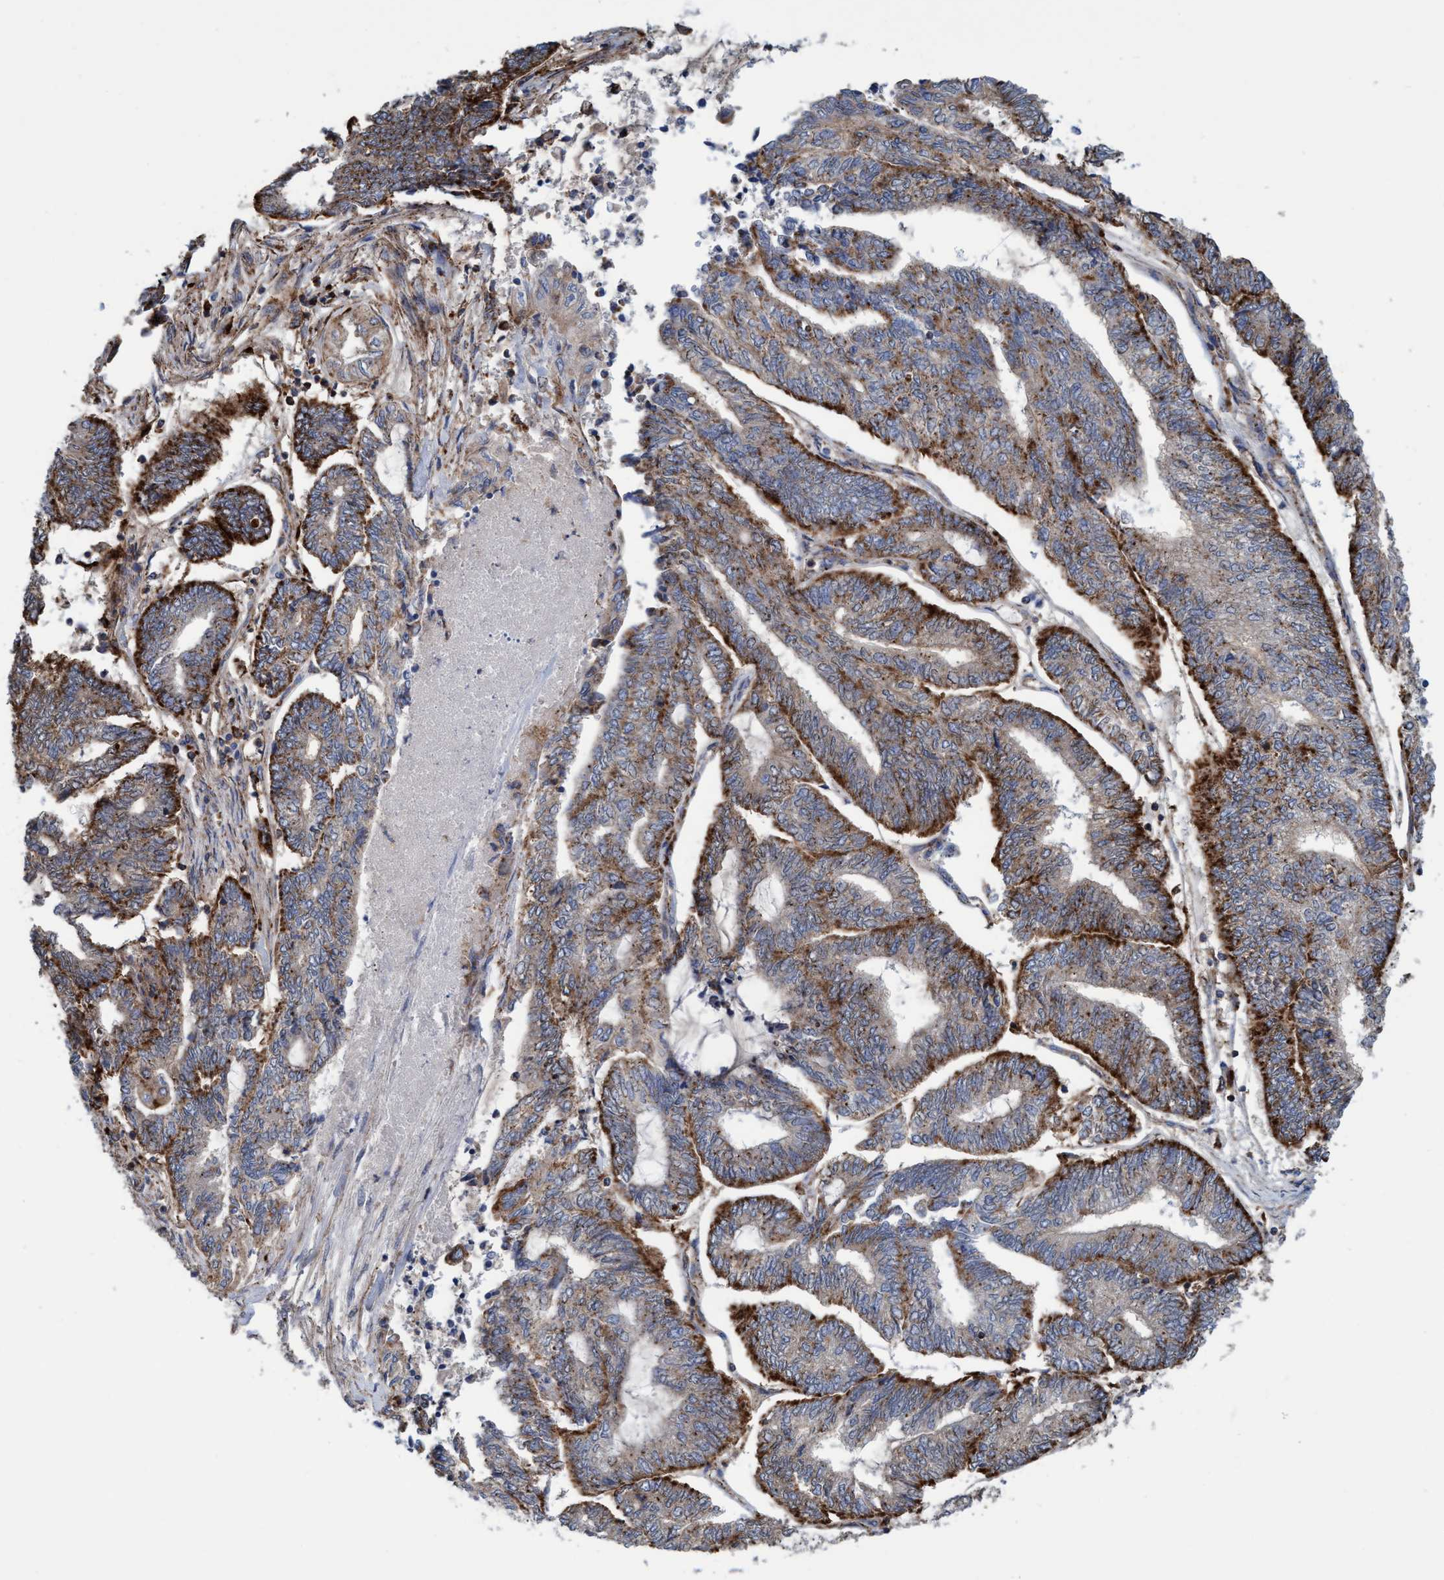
{"staining": {"intensity": "strong", "quantity": "25%-75%", "location": "cytoplasmic/membranous"}, "tissue": "endometrial cancer", "cell_type": "Tumor cells", "image_type": "cancer", "snomed": [{"axis": "morphology", "description": "Adenocarcinoma, NOS"}, {"axis": "topography", "description": "Uterus"}, {"axis": "topography", "description": "Endometrium"}], "caption": "A photomicrograph showing strong cytoplasmic/membranous staining in about 25%-75% of tumor cells in endometrial cancer, as visualized by brown immunohistochemical staining.", "gene": "TRIM65", "patient": {"sex": "female", "age": 70}}